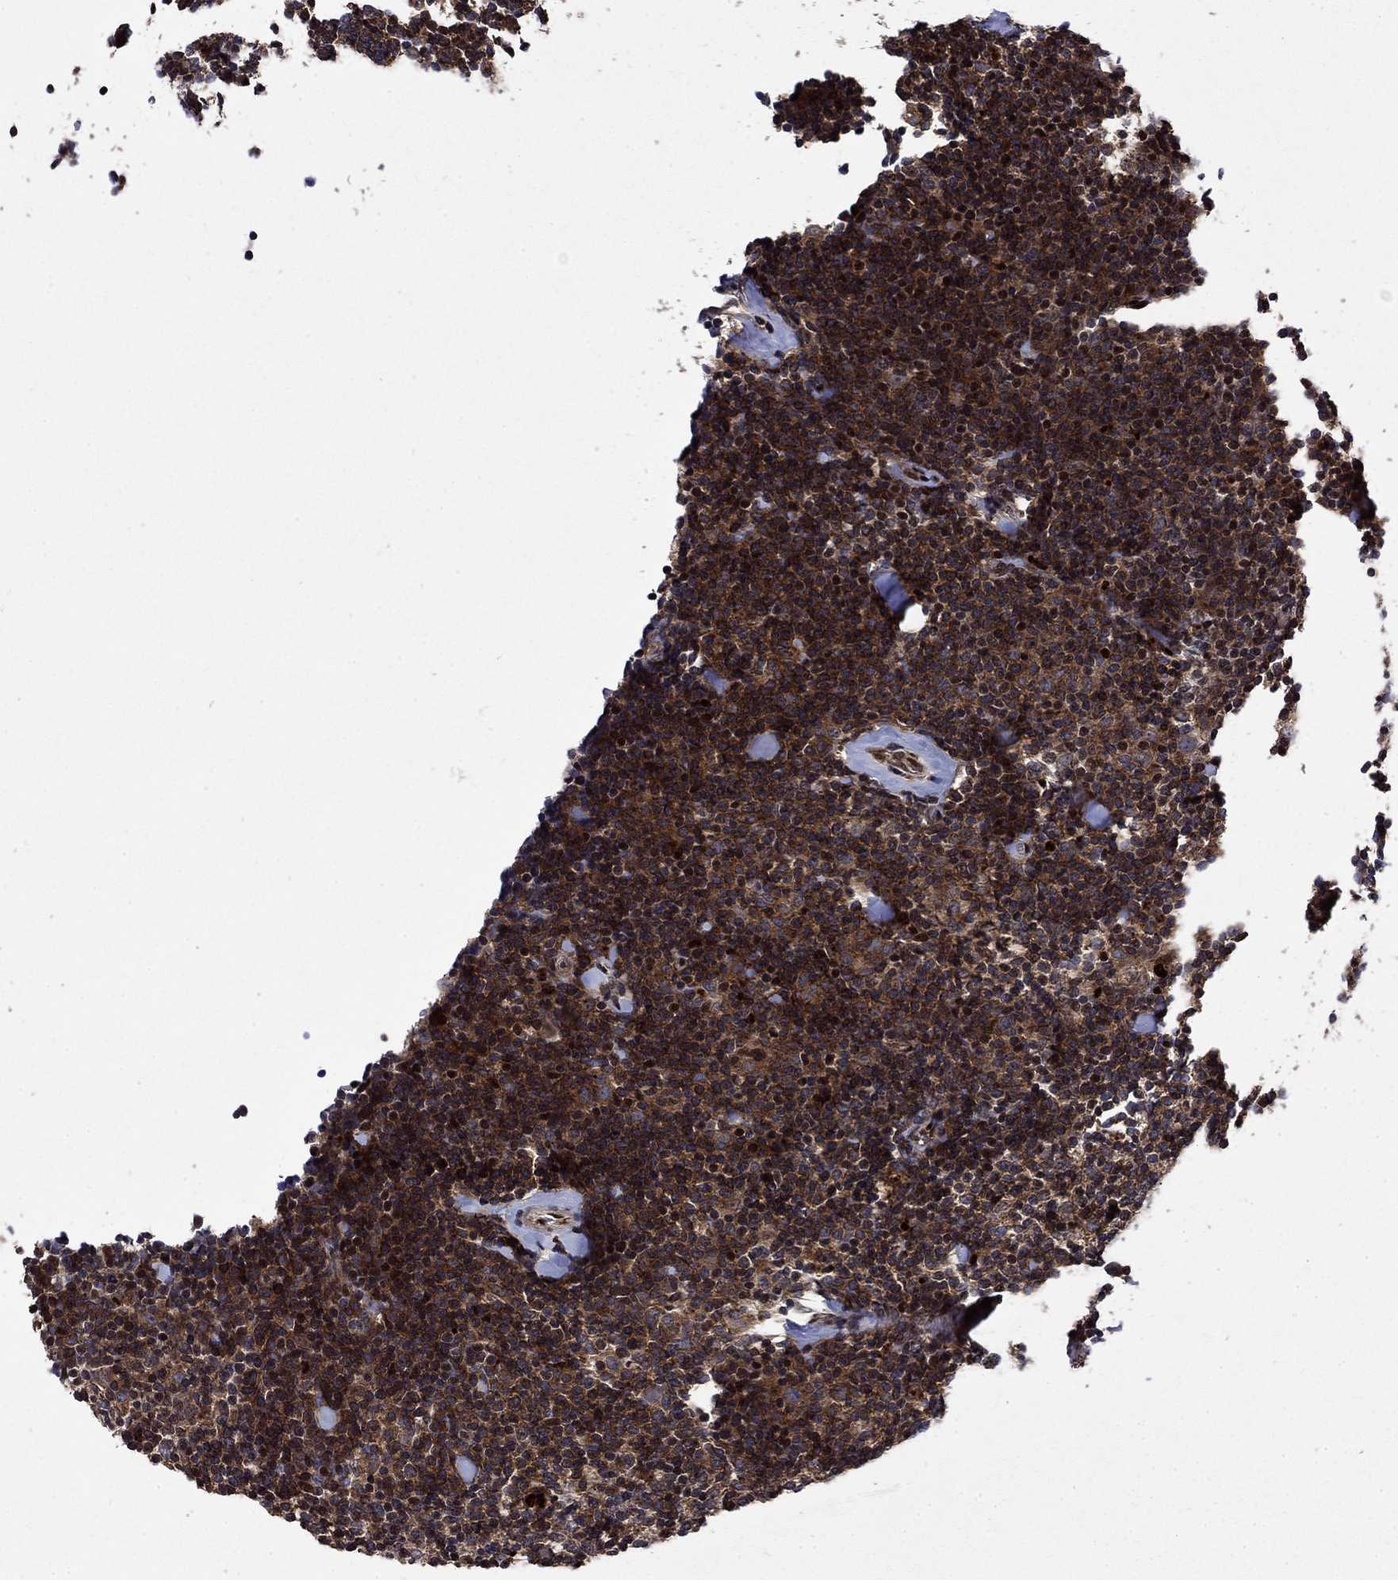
{"staining": {"intensity": "strong", "quantity": "25%-75%", "location": "cytoplasmic/membranous"}, "tissue": "lymphoma", "cell_type": "Tumor cells", "image_type": "cancer", "snomed": [{"axis": "morphology", "description": "Malignant lymphoma, non-Hodgkin's type, Low grade"}, {"axis": "topography", "description": "Lymph node"}], "caption": "Tumor cells exhibit high levels of strong cytoplasmic/membranous positivity in approximately 25%-75% of cells in human malignant lymphoma, non-Hodgkin's type (low-grade).", "gene": "AGTPBP1", "patient": {"sex": "female", "age": 56}}